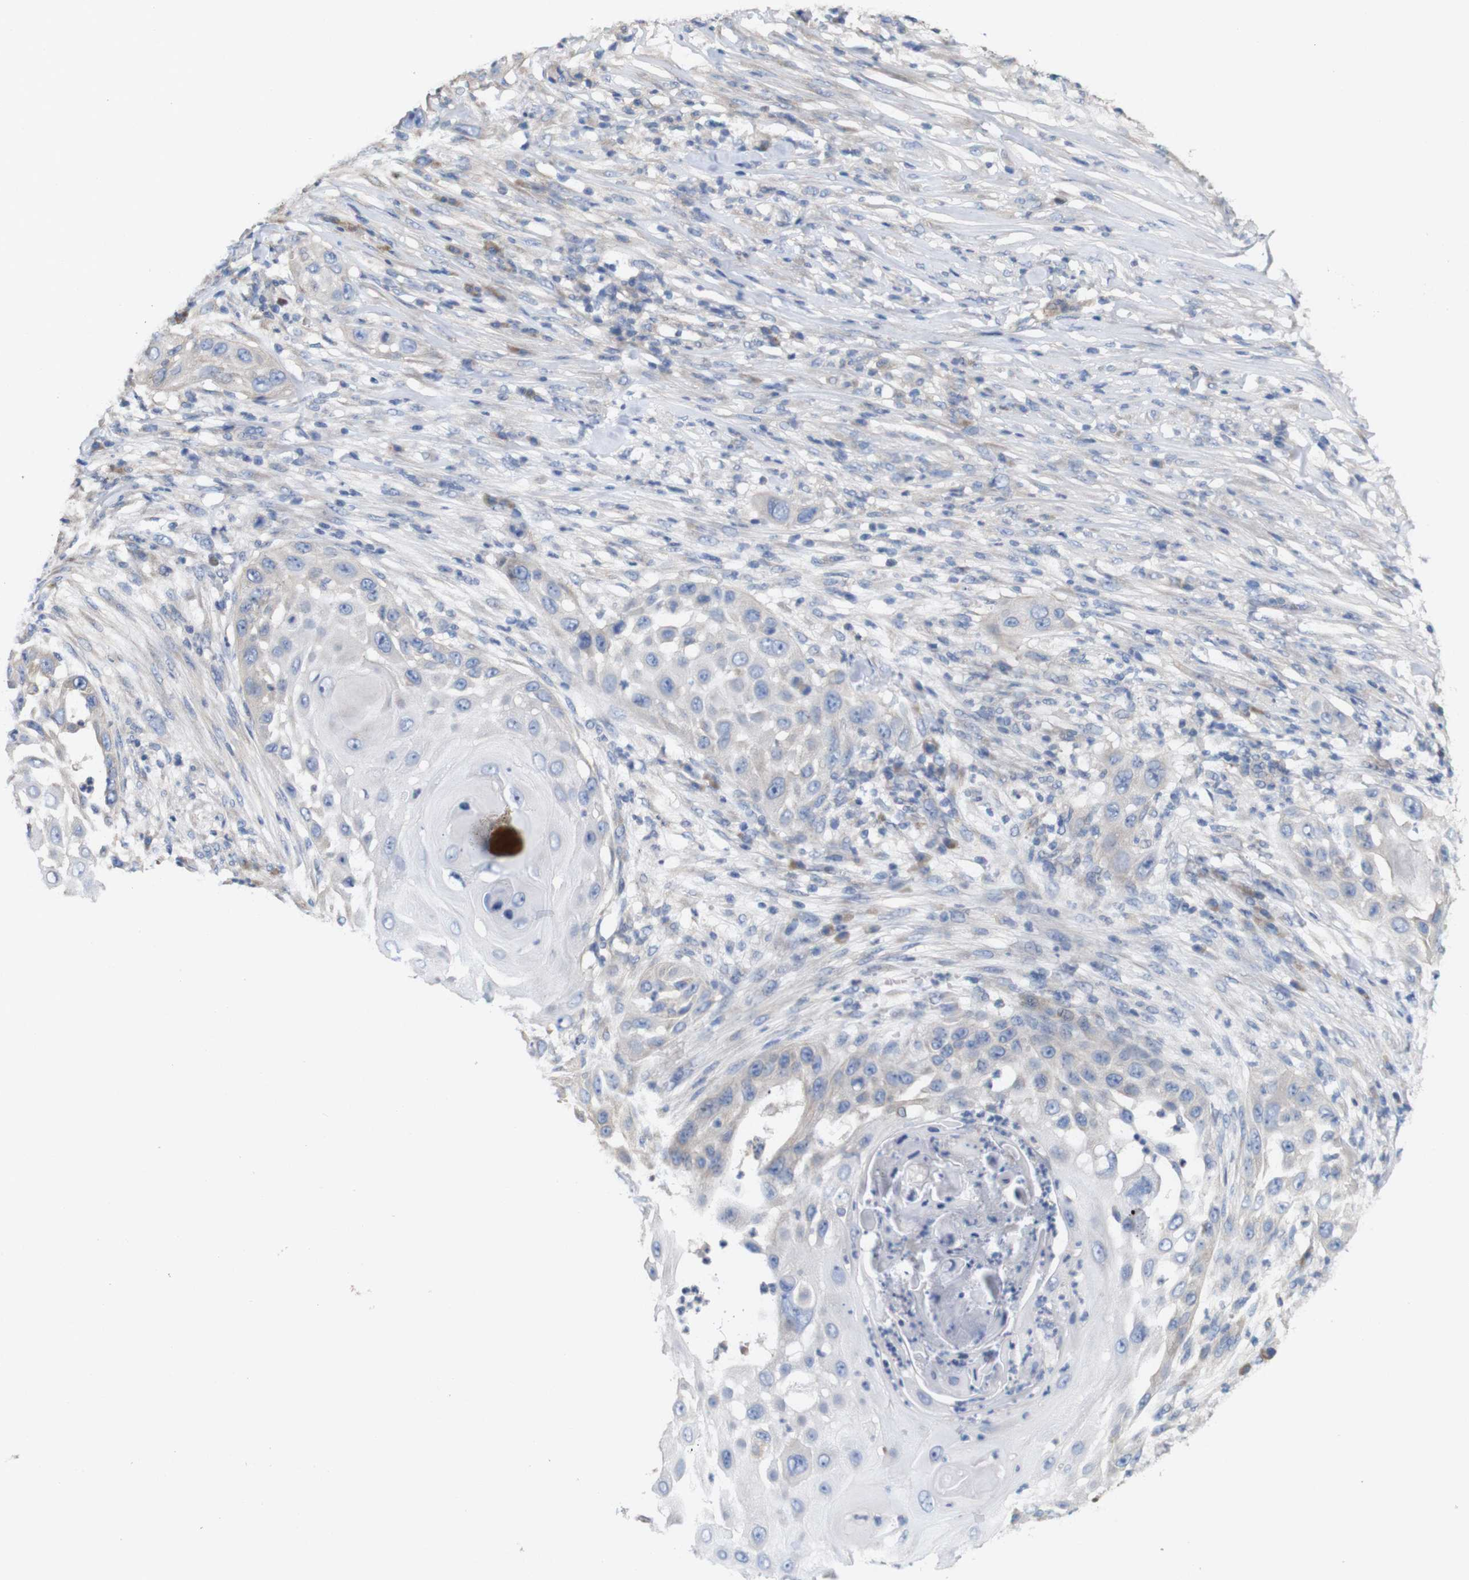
{"staining": {"intensity": "negative", "quantity": "none", "location": "none"}, "tissue": "skin cancer", "cell_type": "Tumor cells", "image_type": "cancer", "snomed": [{"axis": "morphology", "description": "Squamous cell carcinoma, NOS"}, {"axis": "topography", "description": "Skin"}], "caption": "The photomicrograph reveals no significant staining in tumor cells of skin squamous cell carcinoma.", "gene": "MYEOV", "patient": {"sex": "female", "age": 44}}